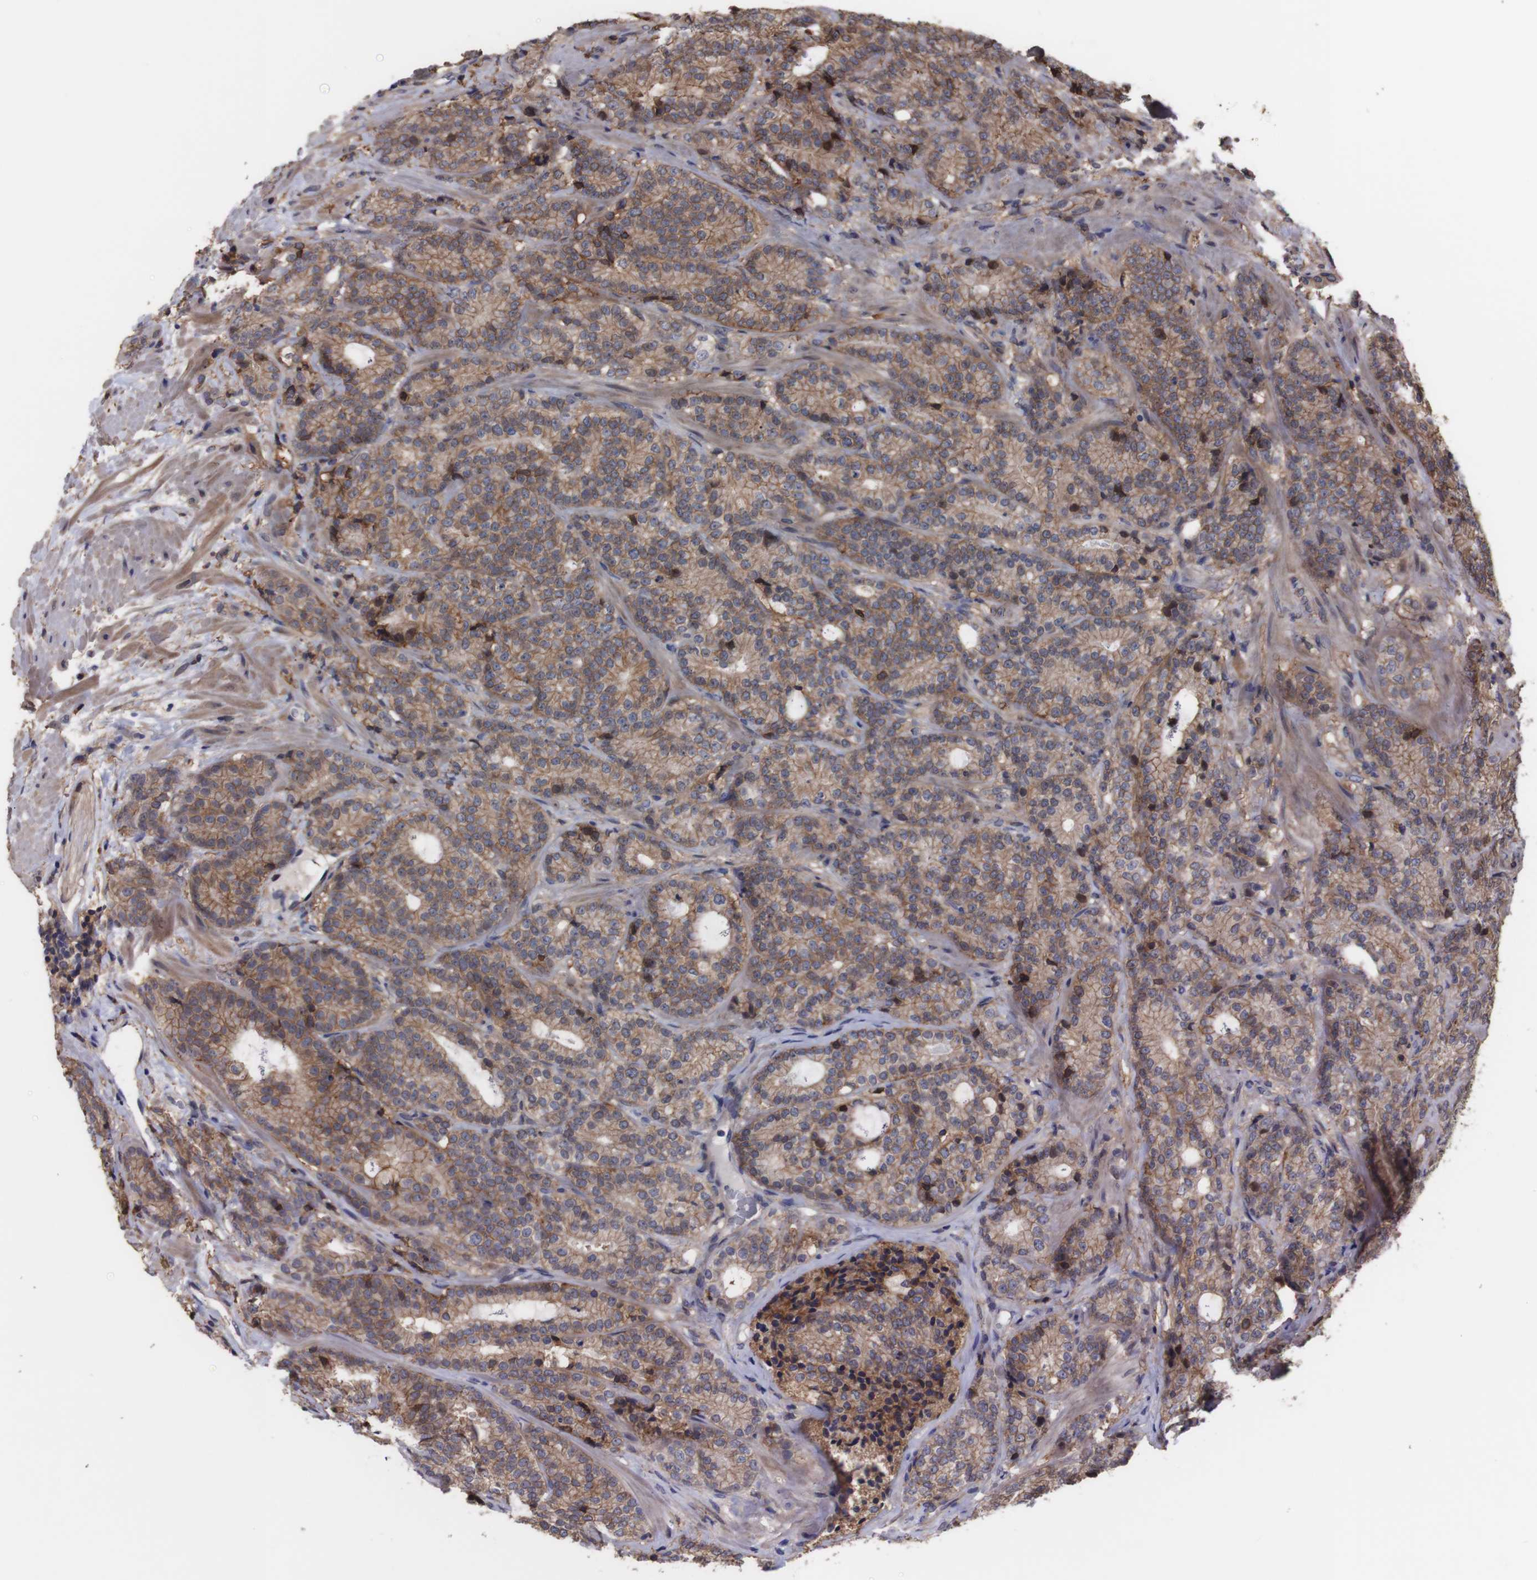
{"staining": {"intensity": "moderate", "quantity": ">75%", "location": "cytoplasmic/membranous"}, "tissue": "prostate cancer", "cell_type": "Tumor cells", "image_type": "cancer", "snomed": [{"axis": "morphology", "description": "Adenocarcinoma, High grade"}, {"axis": "topography", "description": "Prostate"}], "caption": "Immunohistochemistry (DAB (3,3'-diaminobenzidine)) staining of prostate cancer shows moderate cytoplasmic/membranous protein staining in about >75% of tumor cells. (DAB (3,3'-diaminobenzidine) IHC, brown staining for protein, blue staining for nuclei).", "gene": "ATP2B1", "patient": {"sex": "male", "age": 61}}